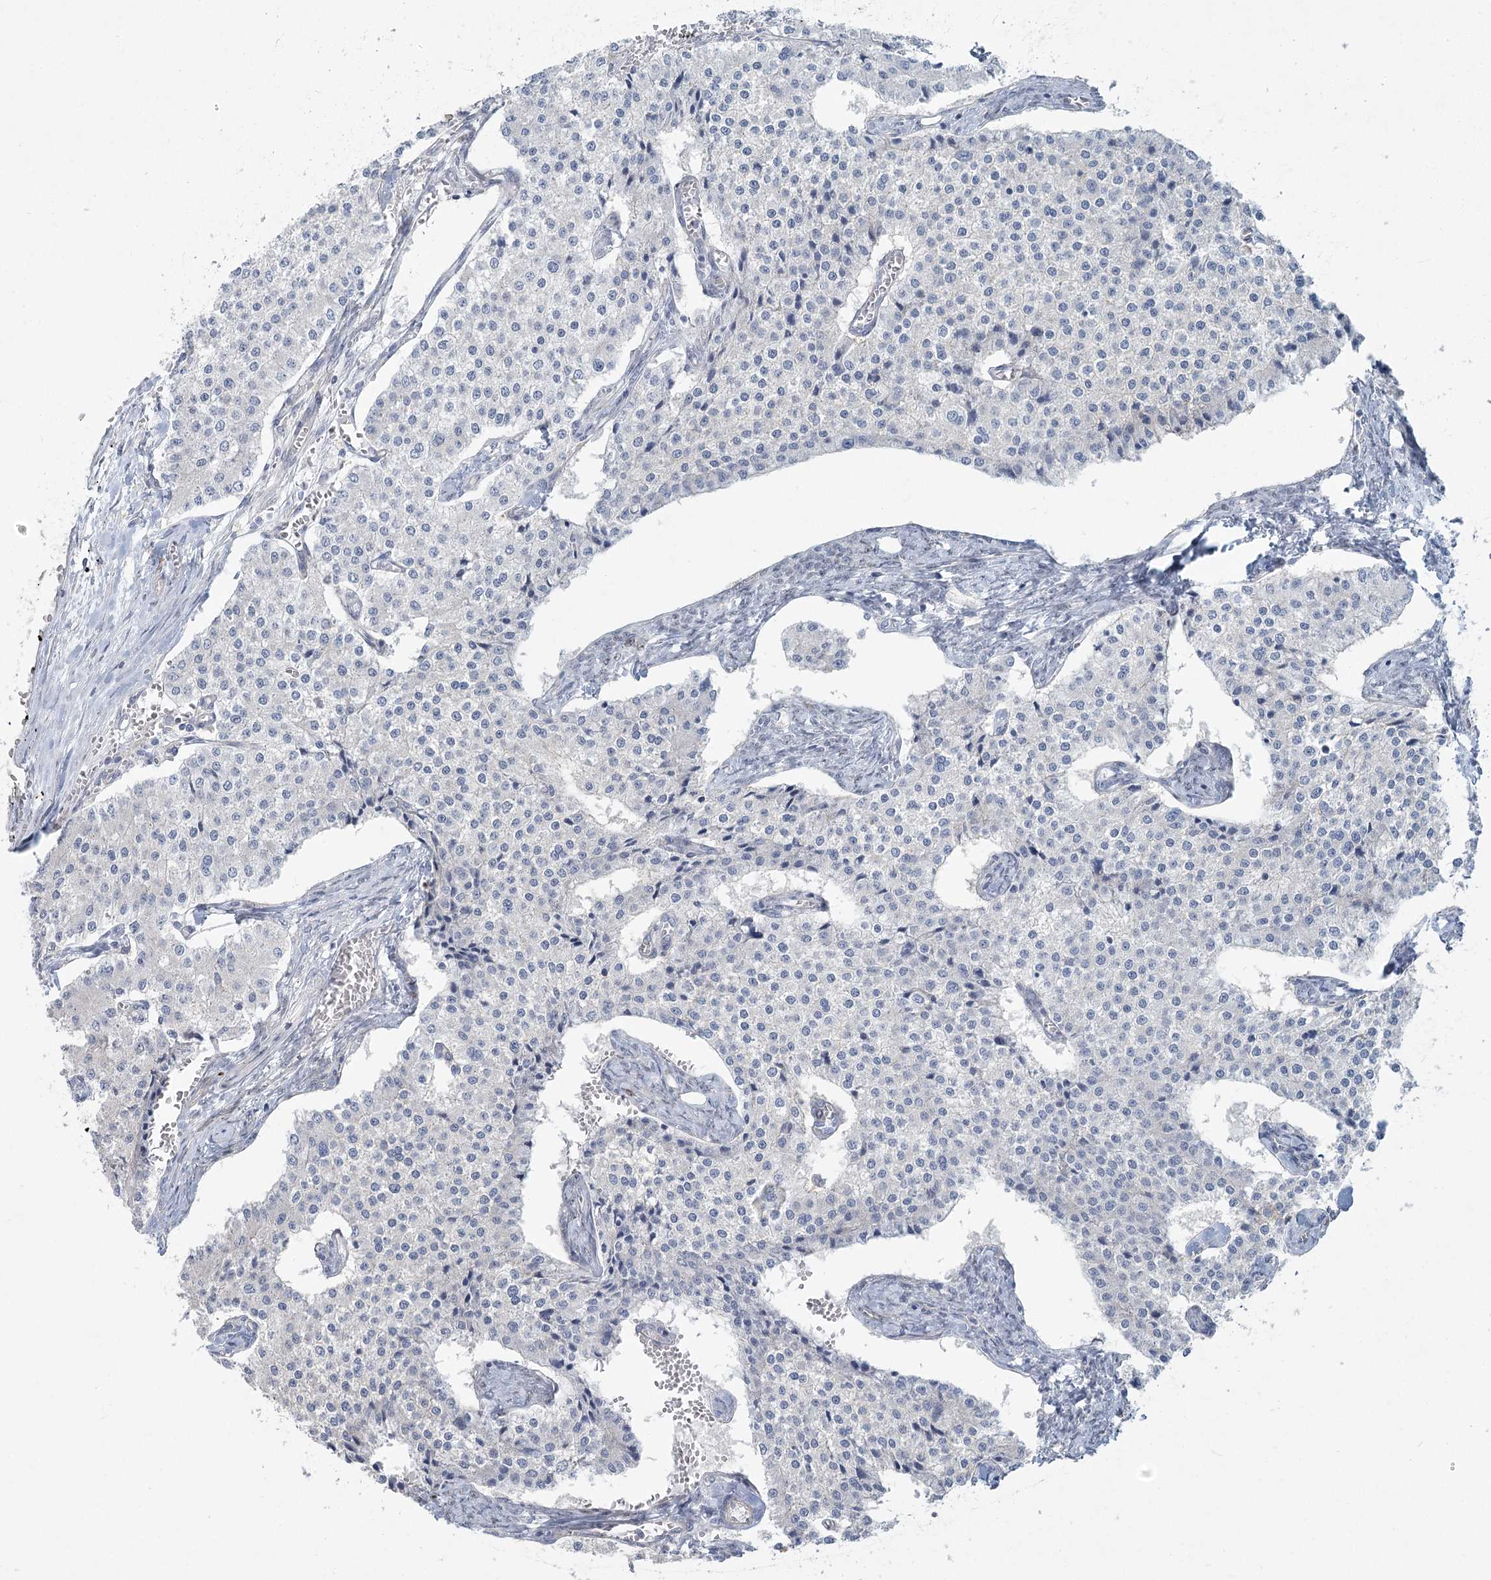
{"staining": {"intensity": "negative", "quantity": "none", "location": "none"}, "tissue": "carcinoid", "cell_type": "Tumor cells", "image_type": "cancer", "snomed": [{"axis": "morphology", "description": "Carcinoid, malignant, NOS"}, {"axis": "topography", "description": "Colon"}], "caption": "High magnification brightfield microscopy of carcinoid (malignant) stained with DAB (3,3'-diaminobenzidine) (brown) and counterstained with hematoxylin (blue): tumor cells show no significant expression.", "gene": "ABITRAM", "patient": {"sex": "female", "age": 52}}